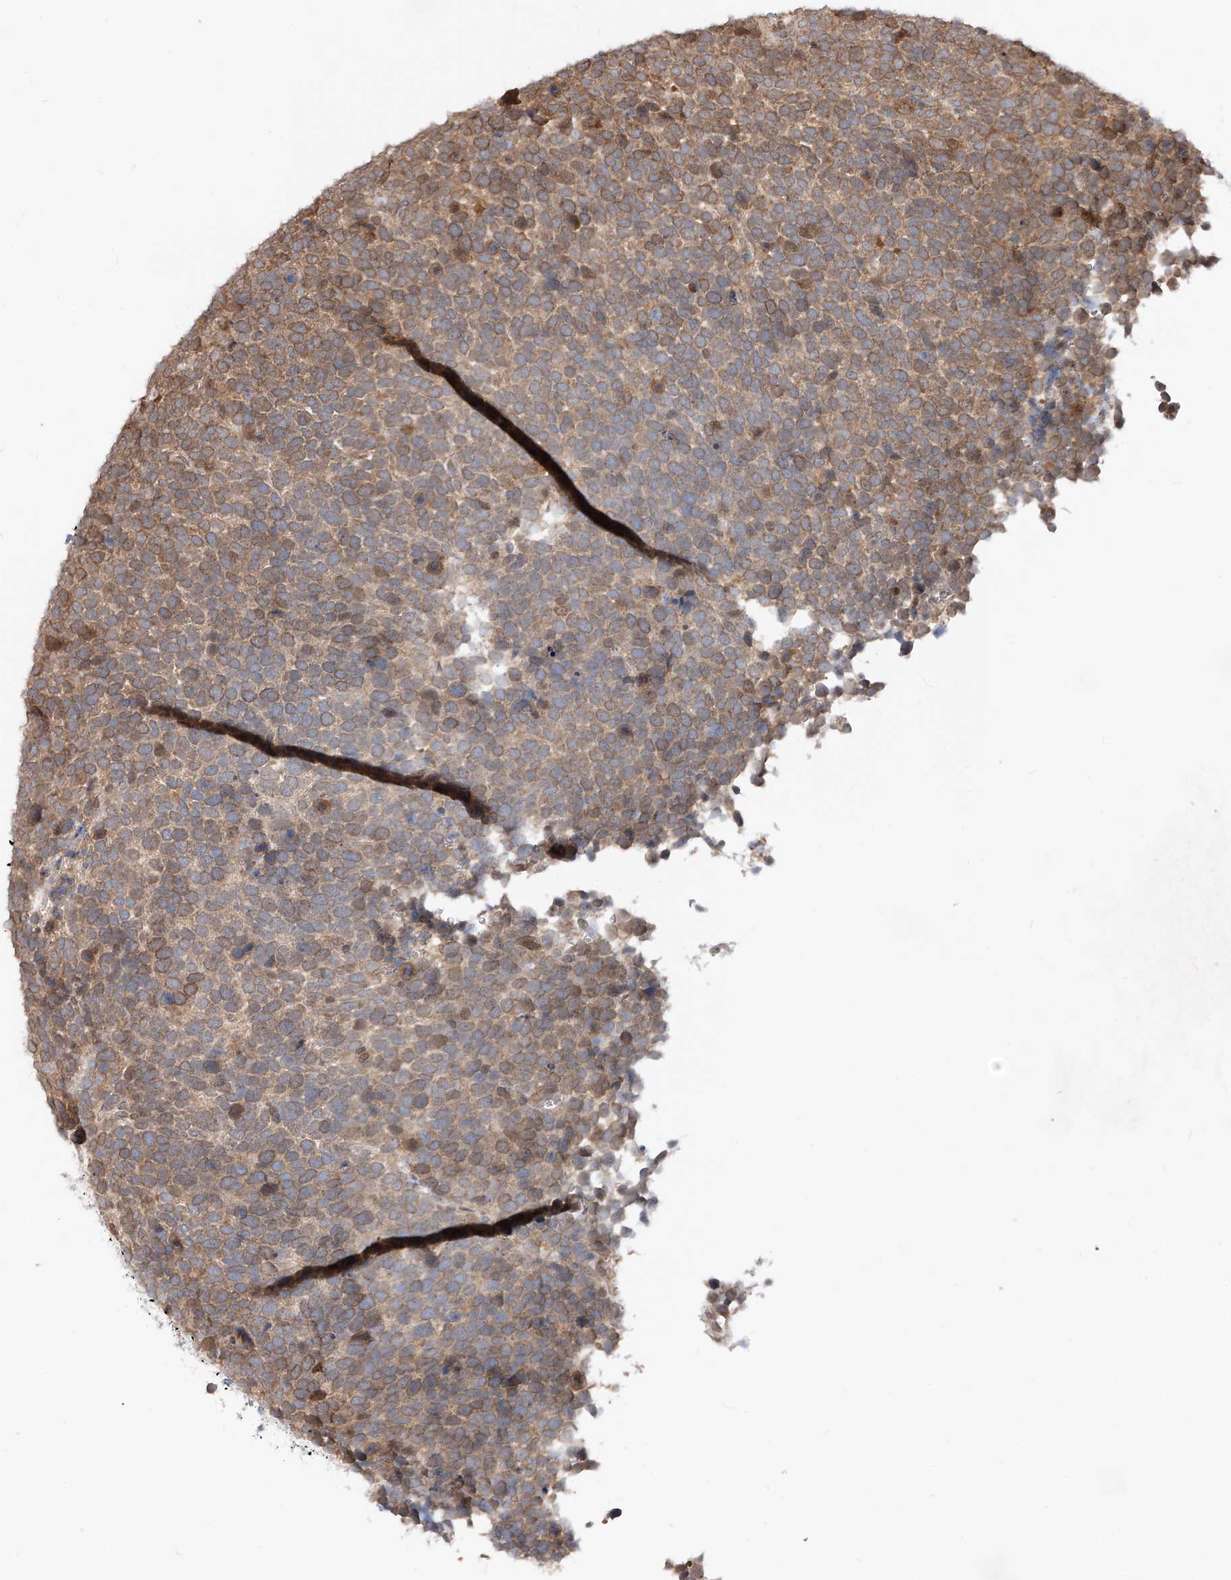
{"staining": {"intensity": "weak", "quantity": ">75%", "location": "cytoplasmic/membranous"}, "tissue": "urothelial cancer", "cell_type": "Tumor cells", "image_type": "cancer", "snomed": [{"axis": "morphology", "description": "Urothelial carcinoma, High grade"}, {"axis": "topography", "description": "Urinary bladder"}], "caption": "Approximately >75% of tumor cells in urothelial cancer reveal weak cytoplasmic/membranous protein expression as visualized by brown immunohistochemical staining.", "gene": "DIRAS3", "patient": {"sex": "female", "age": 82}}